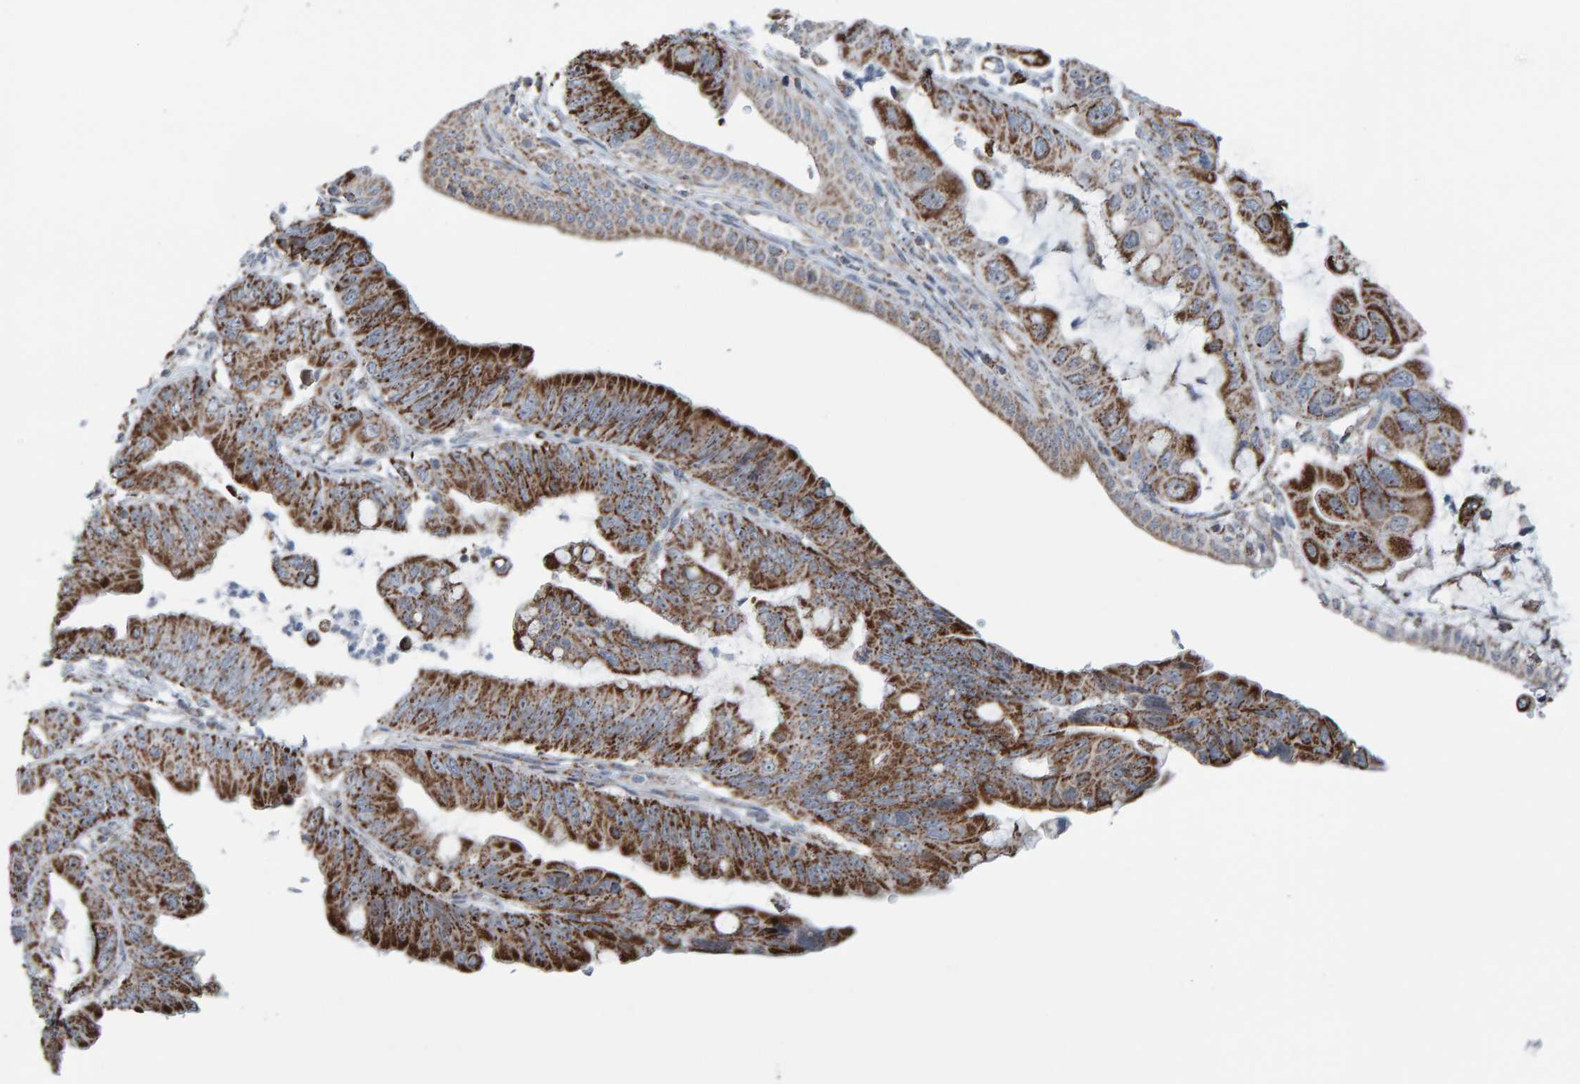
{"staining": {"intensity": "strong", "quantity": ">75%", "location": "cytoplasmic/membranous"}, "tissue": "pancreatic cancer", "cell_type": "Tumor cells", "image_type": "cancer", "snomed": [{"axis": "morphology", "description": "Adenocarcinoma, NOS"}, {"axis": "topography", "description": "Pancreas"}], "caption": "Immunohistochemical staining of human pancreatic cancer exhibits strong cytoplasmic/membranous protein expression in about >75% of tumor cells.", "gene": "ZNF48", "patient": {"sex": "female", "age": 72}}